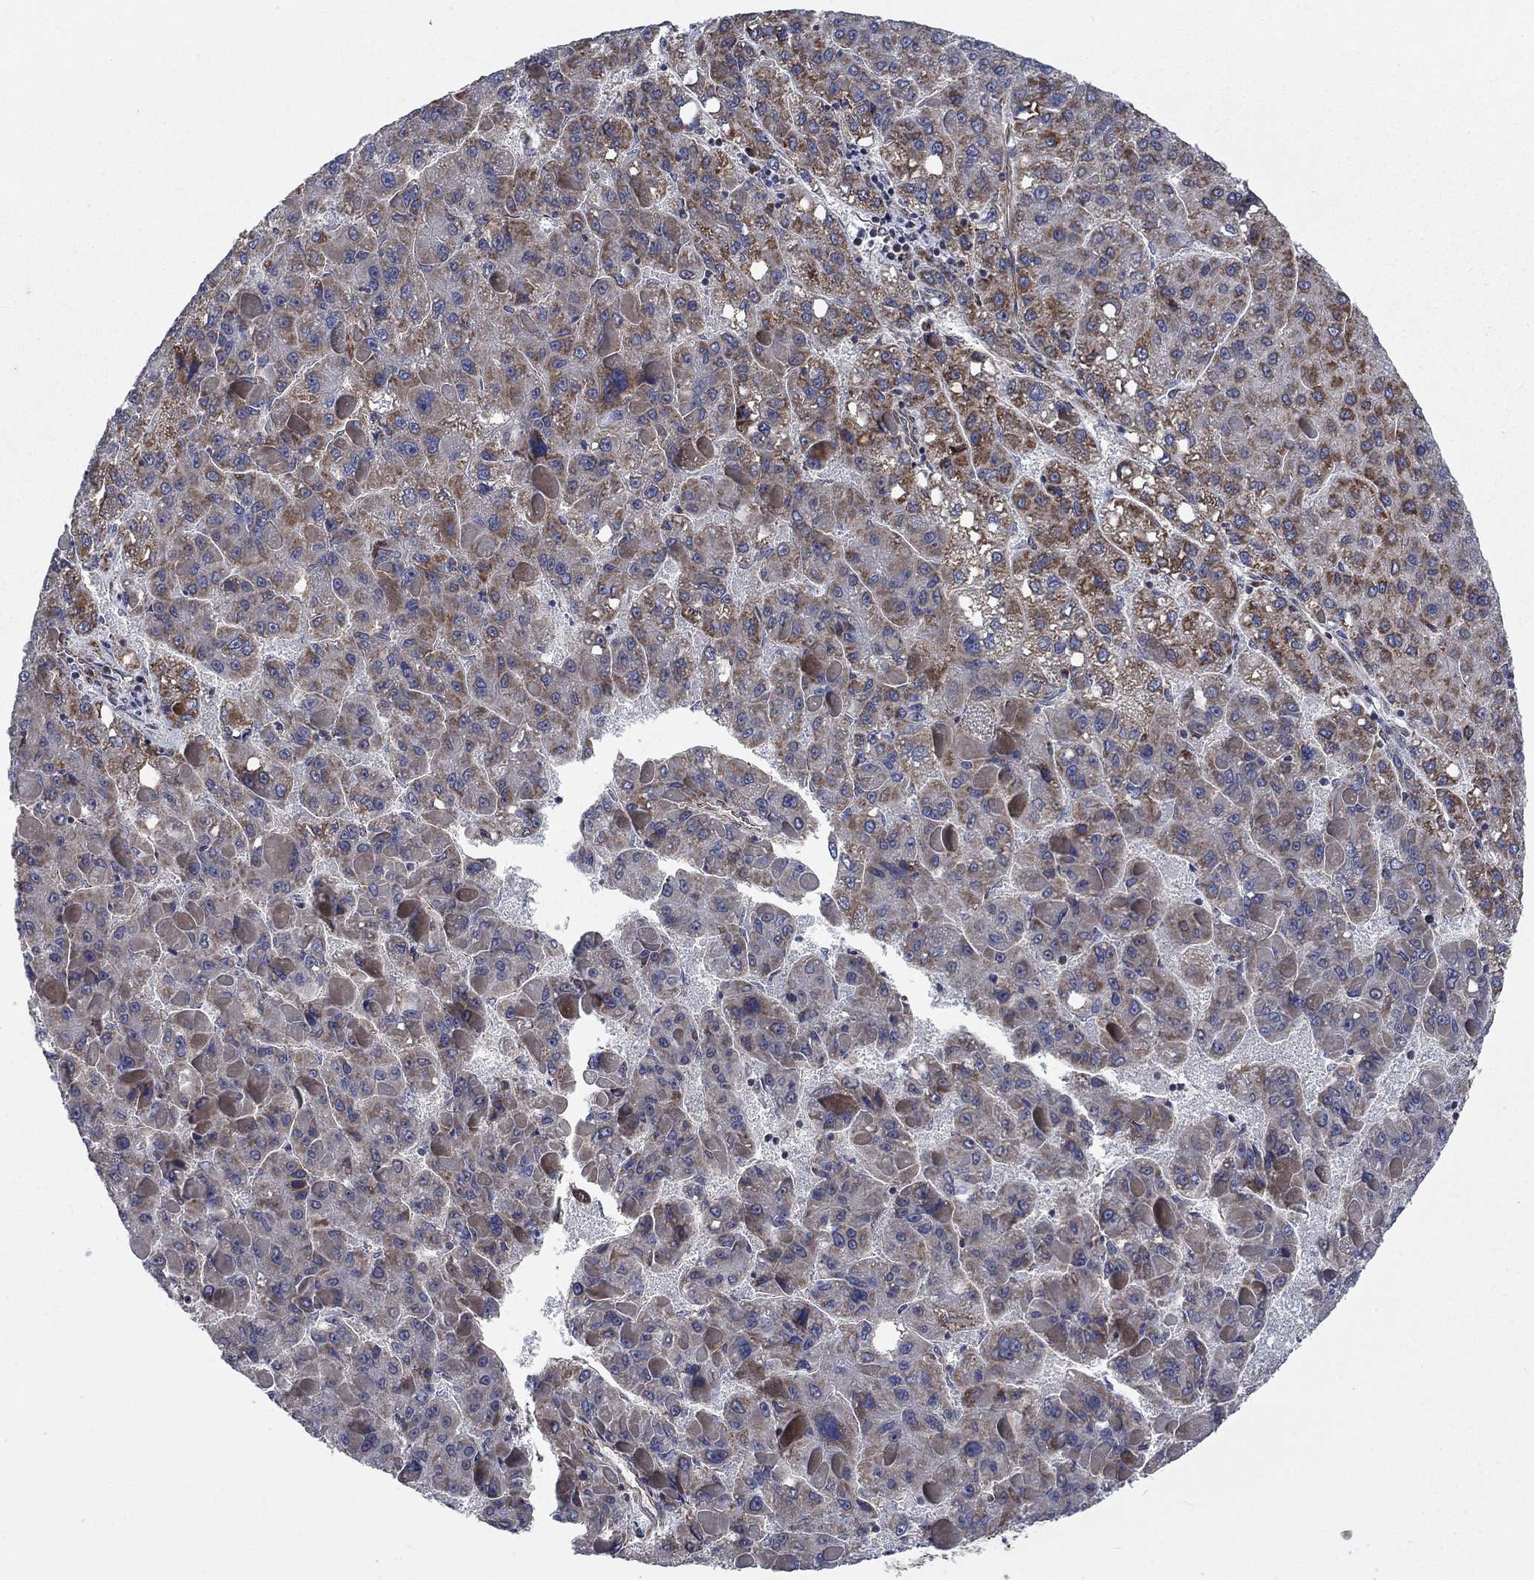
{"staining": {"intensity": "moderate", "quantity": "25%-75%", "location": "cytoplasmic/membranous"}, "tissue": "liver cancer", "cell_type": "Tumor cells", "image_type": "cancer", "snomed": [{"axis": "morphology", "description": "Carcinoma, Hepatocellular, NOS"}, {"axis": "topography", "description": "Liver"}], "caption": "Immunohistochemical staining of liver cancer (hepatocellular carcinoma) demonstrates medium levels of moderate cytoplasmic/membranous protein expression in approximately 25%-75% of tumor cells.", "gene": "NDUFC1", "patient": {"sex": "female", "age": 82}}